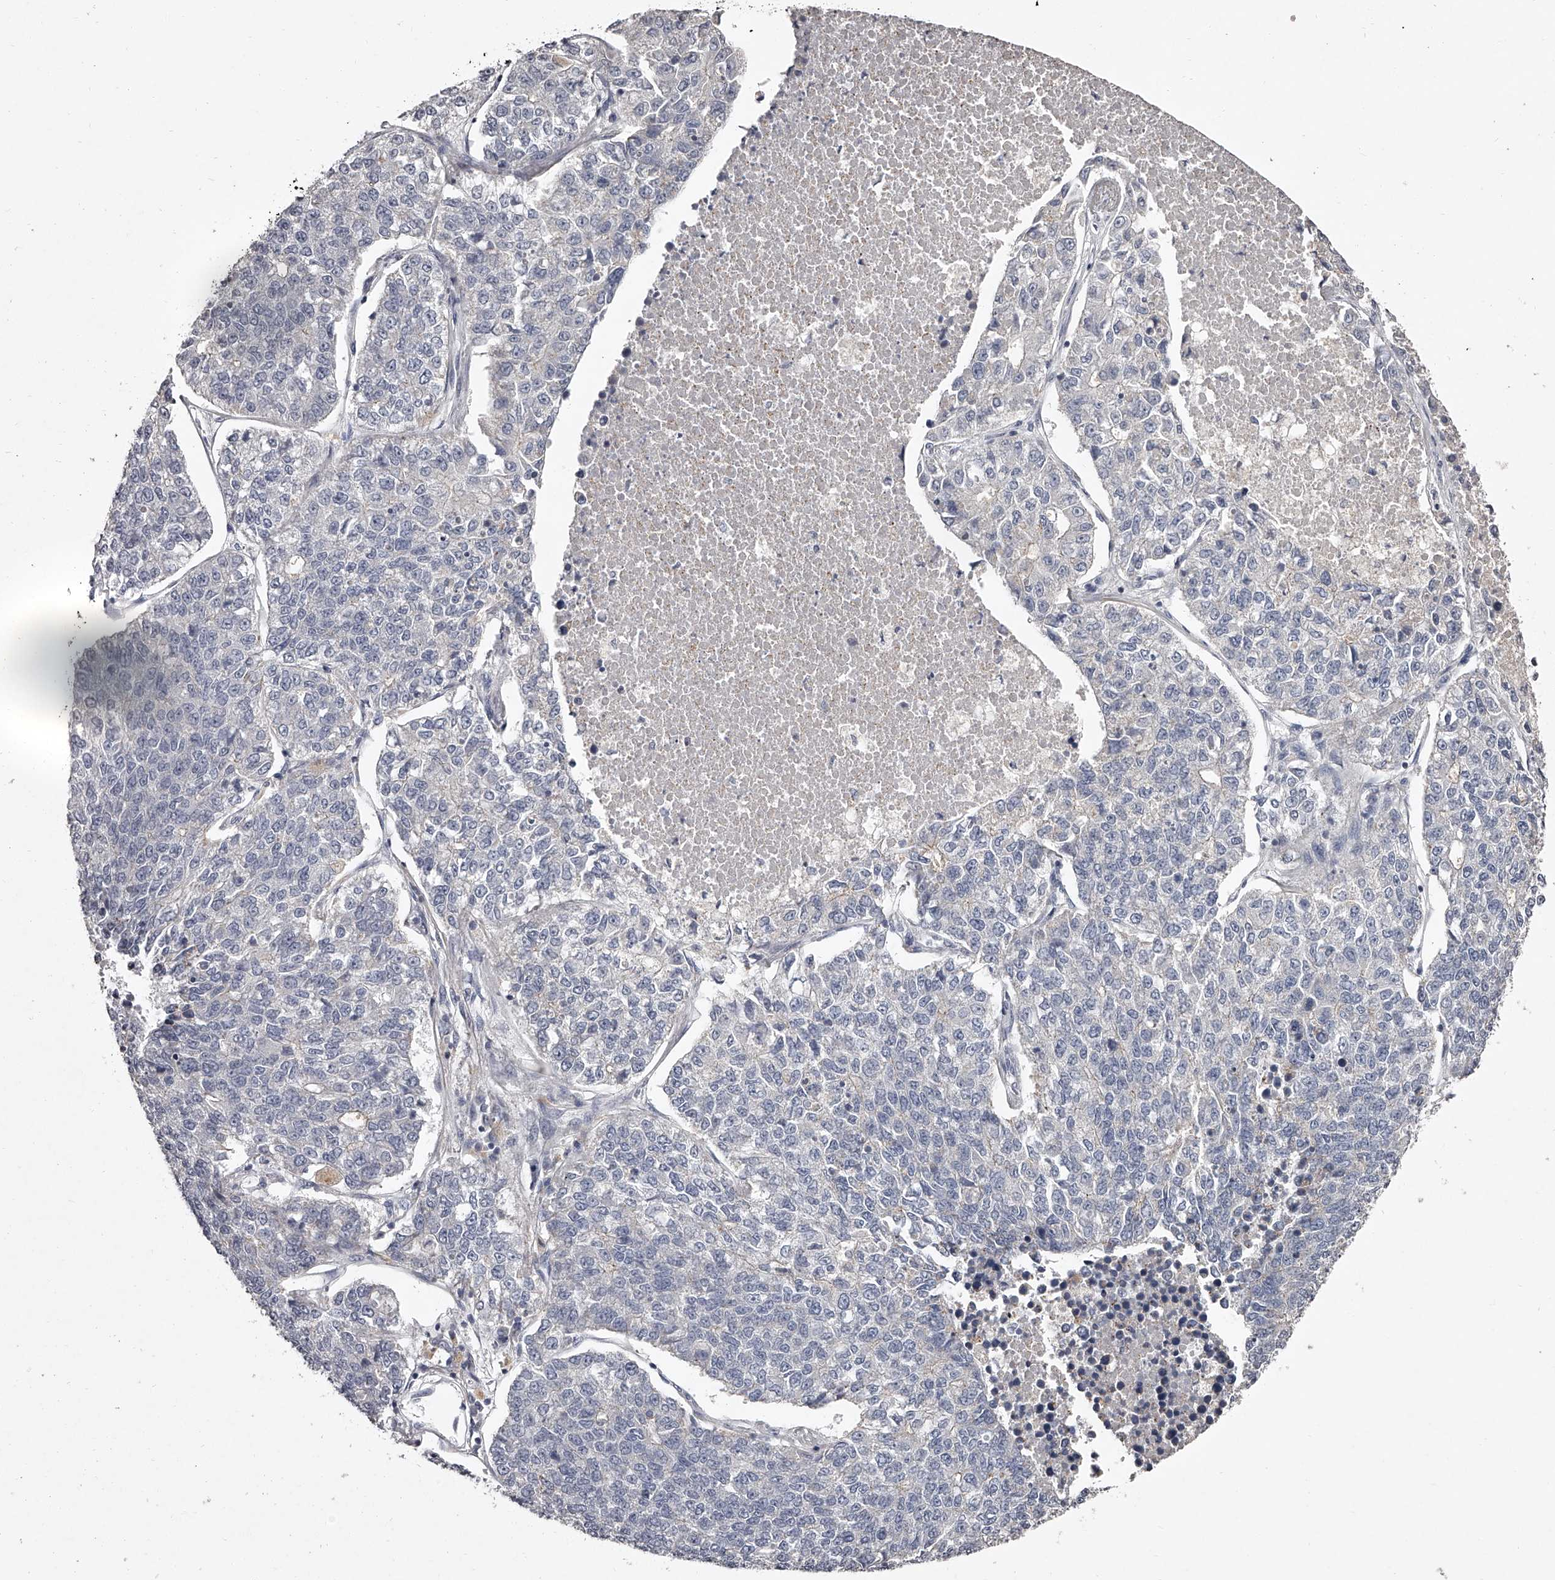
{"staining": {"intensity": "negative", "quantity": "none", "location": "none"}, "tissue": "lung cancer", "cell_type": "Tumor cells", "image_type": "cancer", "snomed": [{"axis": "morphology", "description": "Adenocarcinoma, NOS"}, {"axis": "topography", "description": "Lung"}], "caption": "IHC of lung adenocarcinoma demonstrates no expression in tumor cells.", "gene": "NT5DC1", "patient": {"sex": "male", "age": 49}}